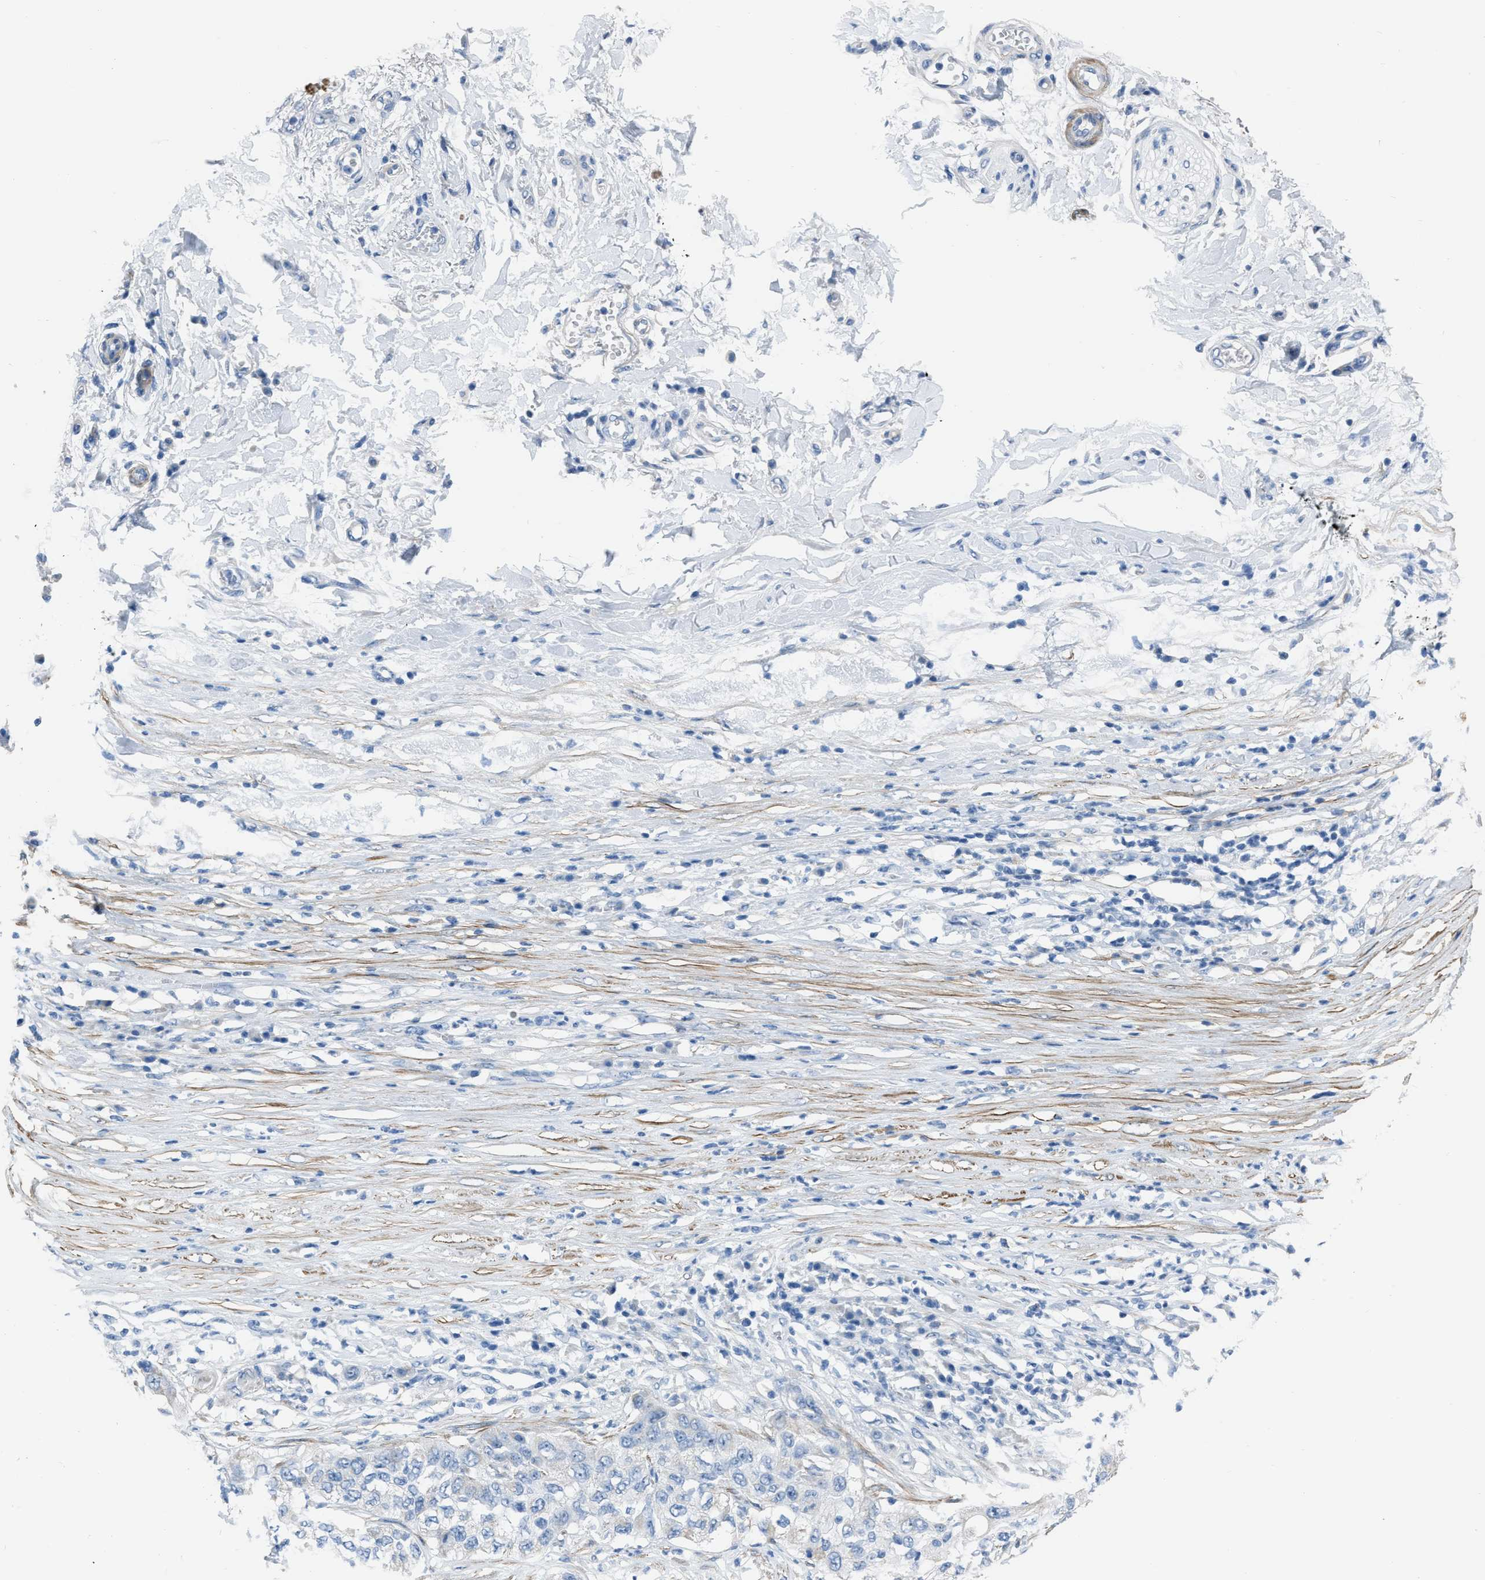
{"staining": {"intensity": "negative", "quantity": "none", "location": "none"}, "tissue": "pancreatic cancer", "cell_type": "Tumor cells", "image_type": "cancer", "snomed": [{"axis": "morphology", "description": "Adenocarcinoma, NOS"}, {"axis": "topography", "description": "Pancreas"}], "caption": "Human pancreatic adenocarcinoma stained for a protein using immunohistochemistry demonstrates no staining in tumor cells.", "gene": "SPATC1L", "patient": {"sex": "female", "age": 78}}